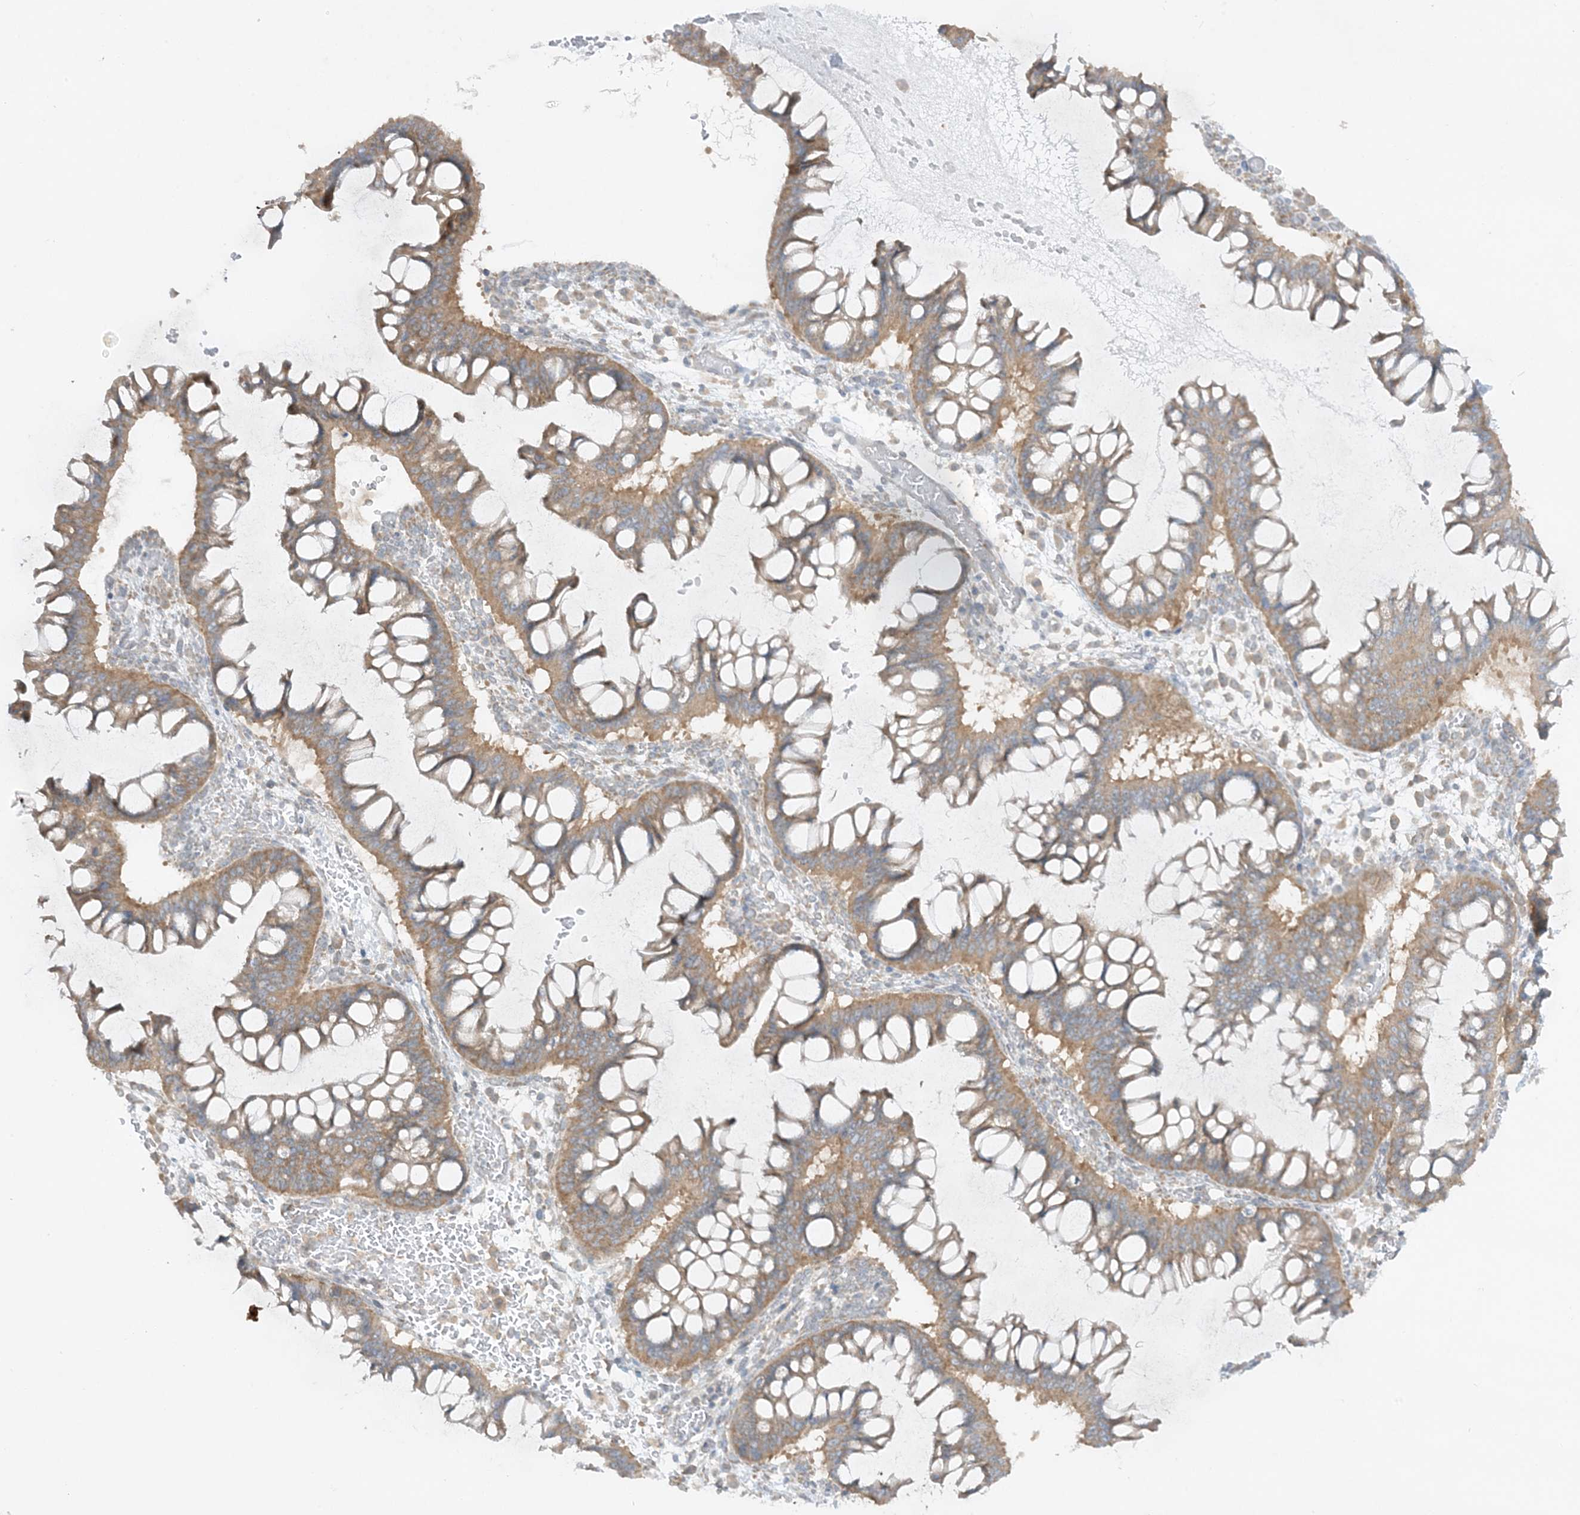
{"staining": {"intensity": "moderate", "quantity": ">75%", "location": "cytoplasmic/membranous"}, "tissue": "ovarian cancer", "cell_type": "Tumor cells", "image_type": "cancer", "snomed": [{"axis": "morphology", "description": "Cystadenocarcinoma, mucinous, NOS"}, {"axis": "topography", "description": "Ovary"}], "caption": "Protein staining of ovarian cancer (mucinous cystadenocarcinoma) tissue exhibits moderate cytoplasmic/membranous staining in about >75% of tumor cells.", "gene": "RPP40", "patient": {"sex": "female", "age": 73}}